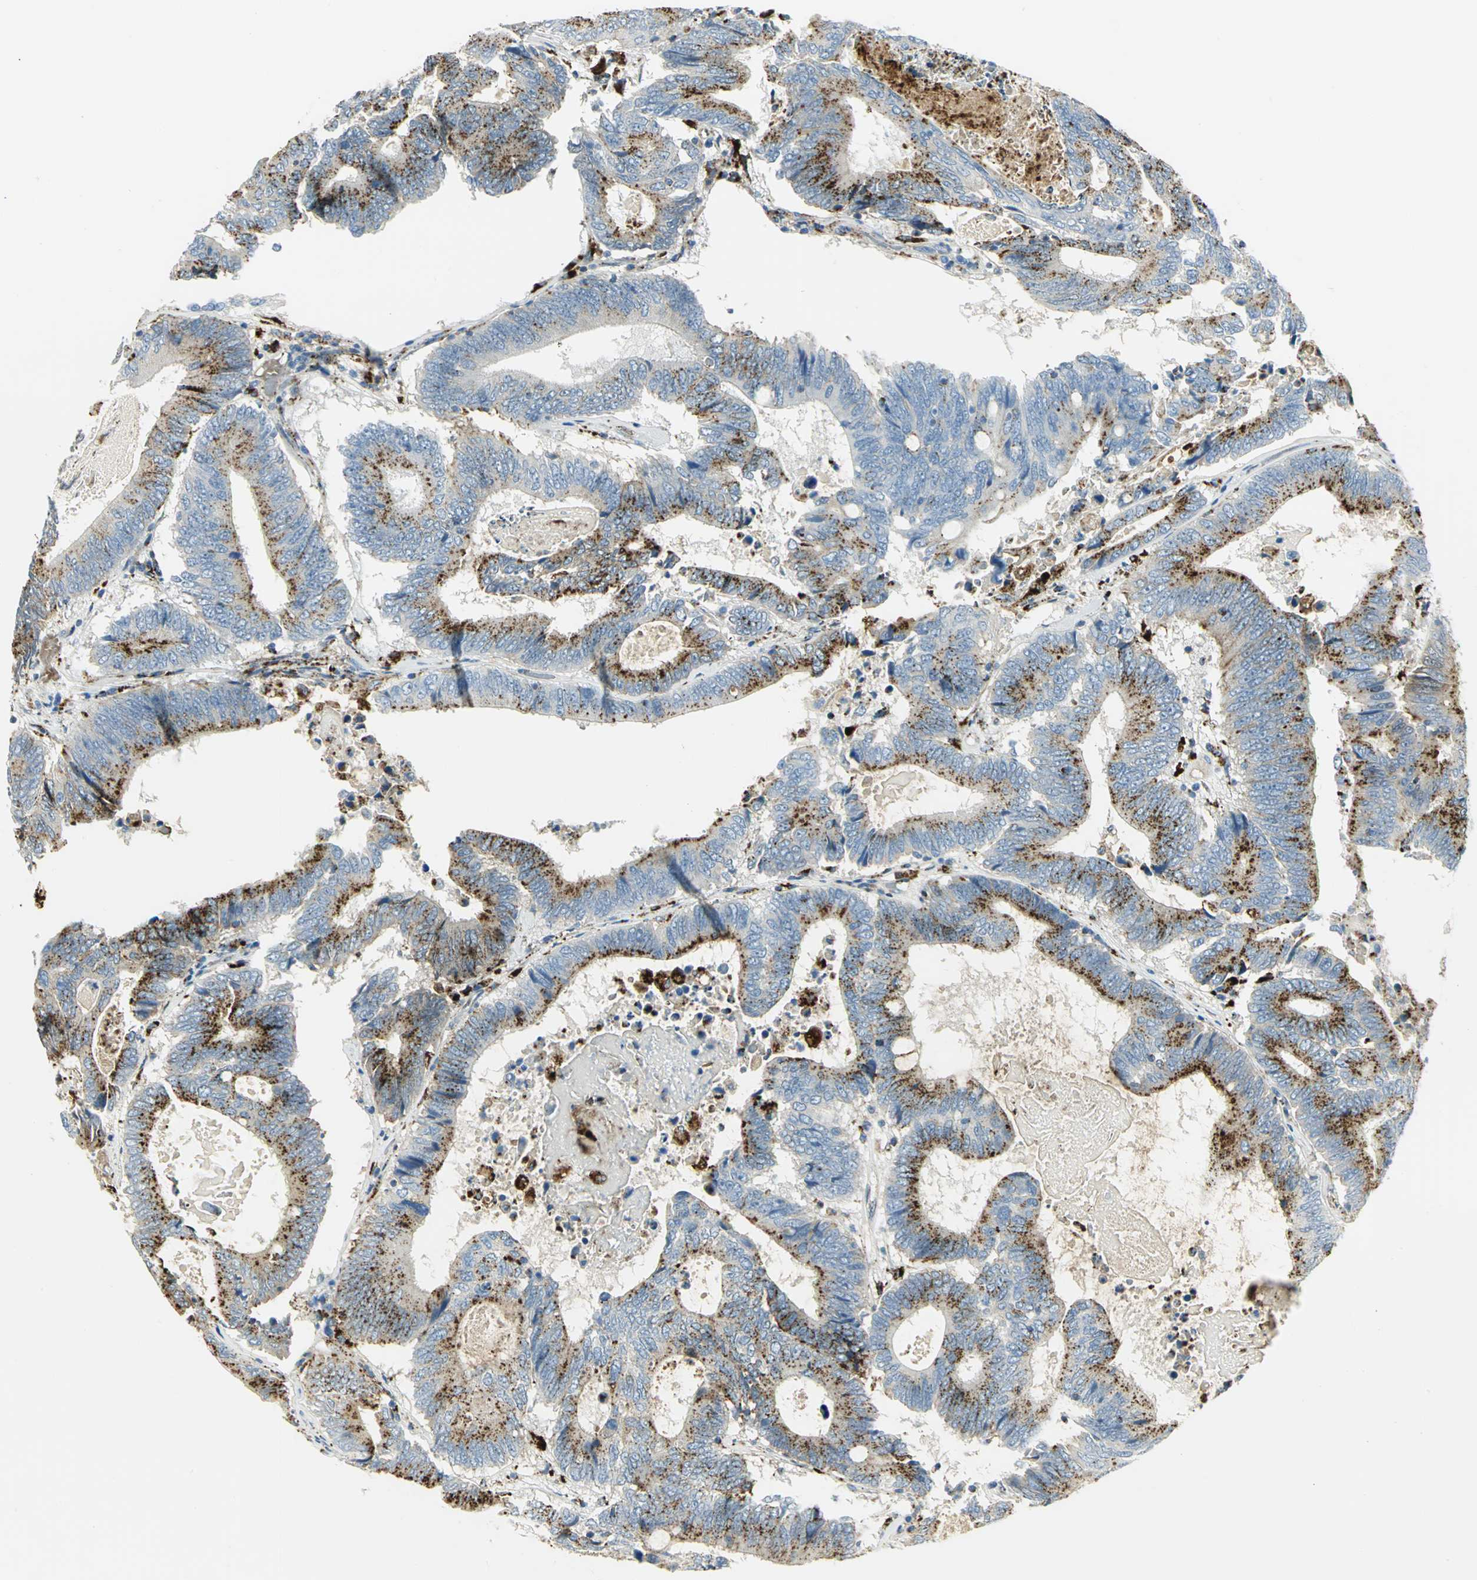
{"staining": {"intensity": "strong", "quantity": ">75%", "location": "cytoplasmic/membranous"}, "tissue": "colorectal cancer", "cell_type": "Tumor cells", "image_type": "cancer", "snomed": [{"axis": "morphology", "description": "Adenocarcinoma, NOS"}, {"axis": "topography", "description": "Colon"}], "caption": "High-magnification brightfield microscopy of adenocarcinoma (colorectal) stained with DAB (3,3'-diaminobenzidine) (brown) and counterstained with hematoxylin (blue). tumor cells exhibit strong cytoplasmic/membranous staining is present in approximately>75% of cells. The protein is stained brown, and the nuclei are stained in blue (DAB (3,3'-diaminobenzidine) IHC with brightfield microscopy, high magnification).", "gene": "ARSA", "patient": {"sex": "female", "age": 78}}